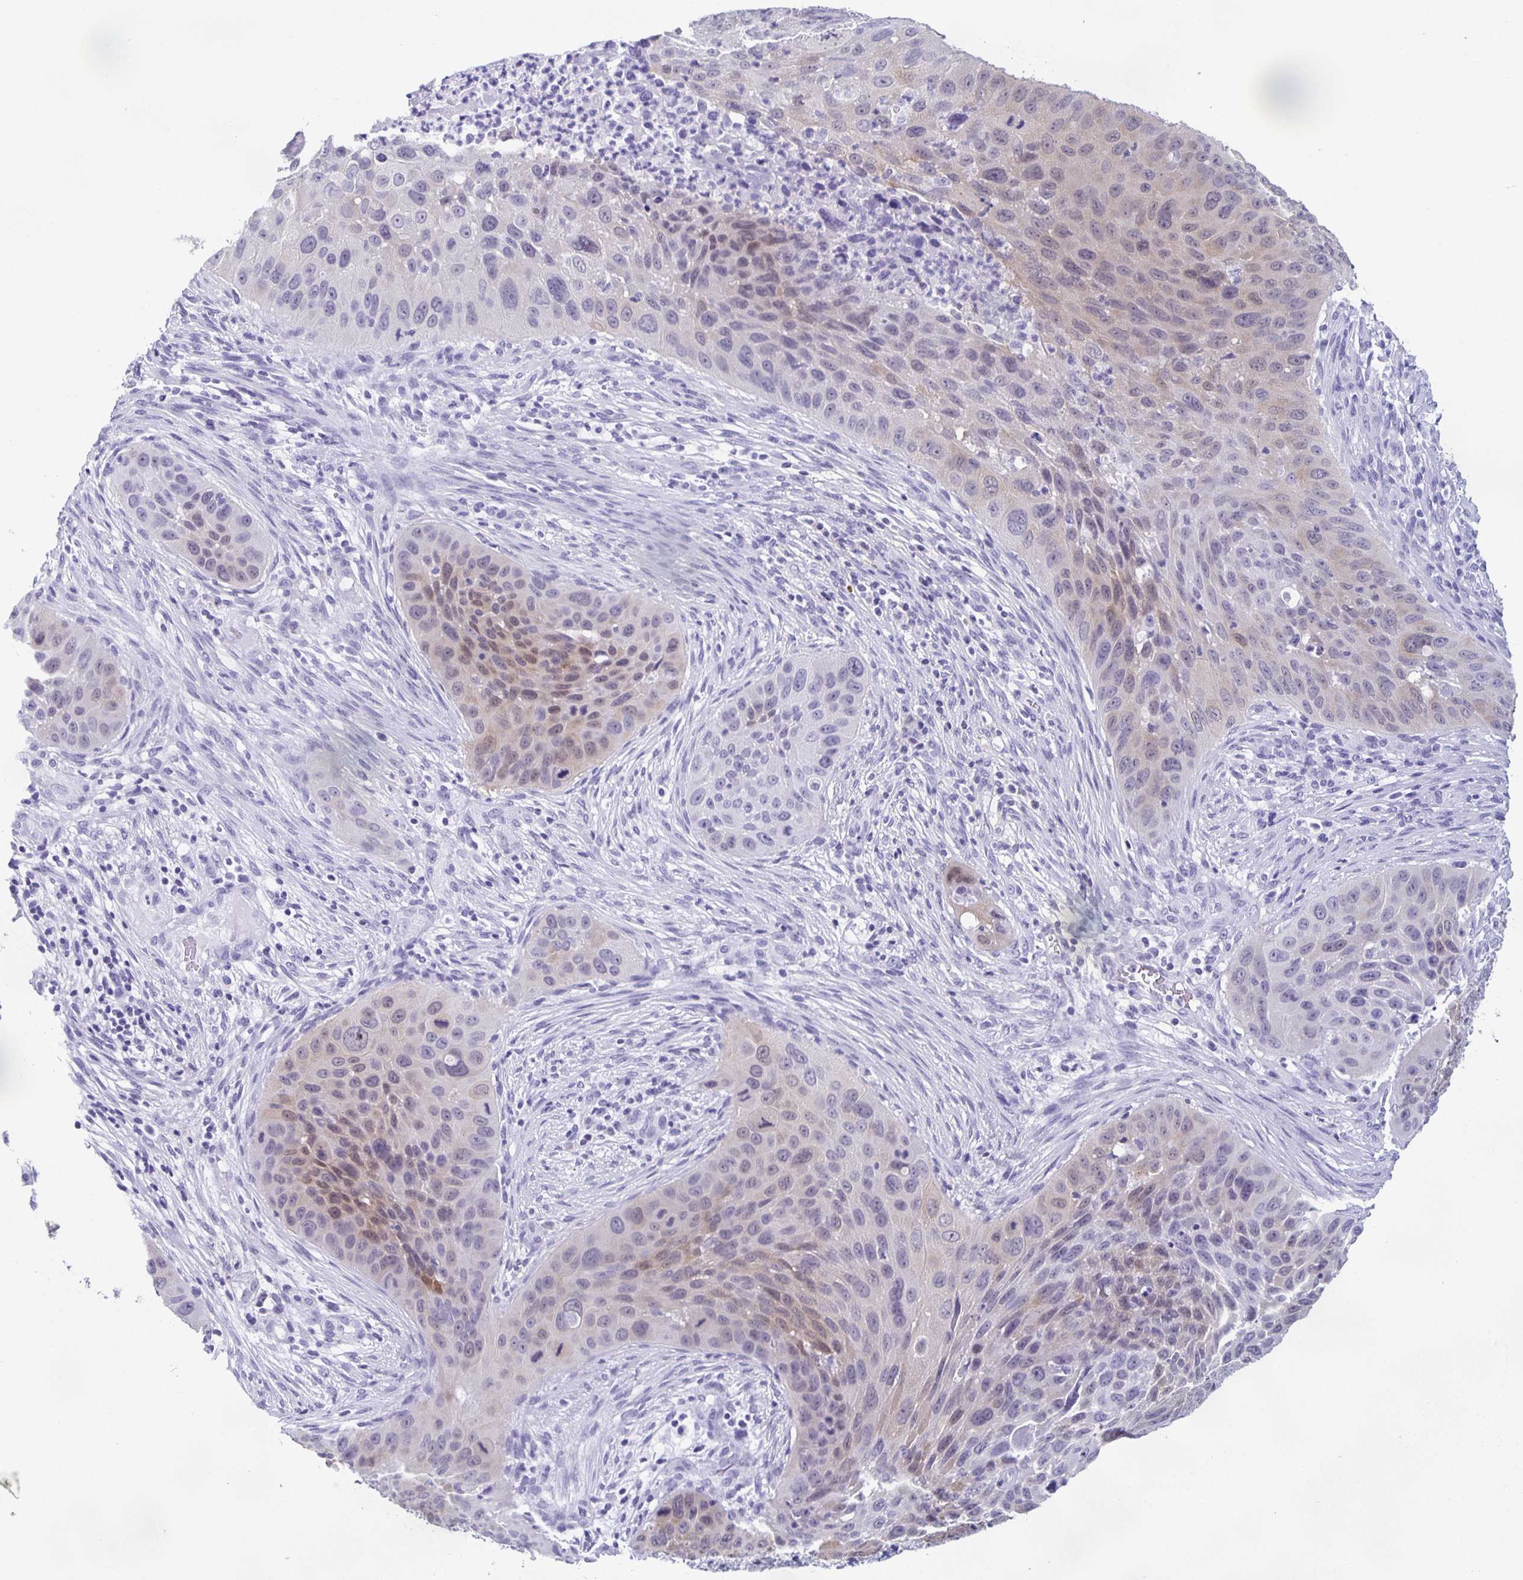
{"staining": {"intensity": "weak", "quantity": "<25%", "location": "nuclear"}, "tissue": "lung cancer", "cell_type": "Tumor cells", "image_type": "cancer", "snomed": [{"axis": "morphology", "description": "Squamous cell carcinoma, NOS"}, {"axis": "topography", "description": "Lung"}], "caption": "A high-resolution histopathology image shows immunohistochemistry (IHC) staining of squamous cell carcinoma (lung), which reveals no significant staining in tumor cells. (Stains: DAB immunohistochemistry (IHC) with hematoxylin counter stain, Microscopy: brightfield microscopy at high magnification).", "gene": "TPPP", "patient": {"sex": "male", "age": 63}}